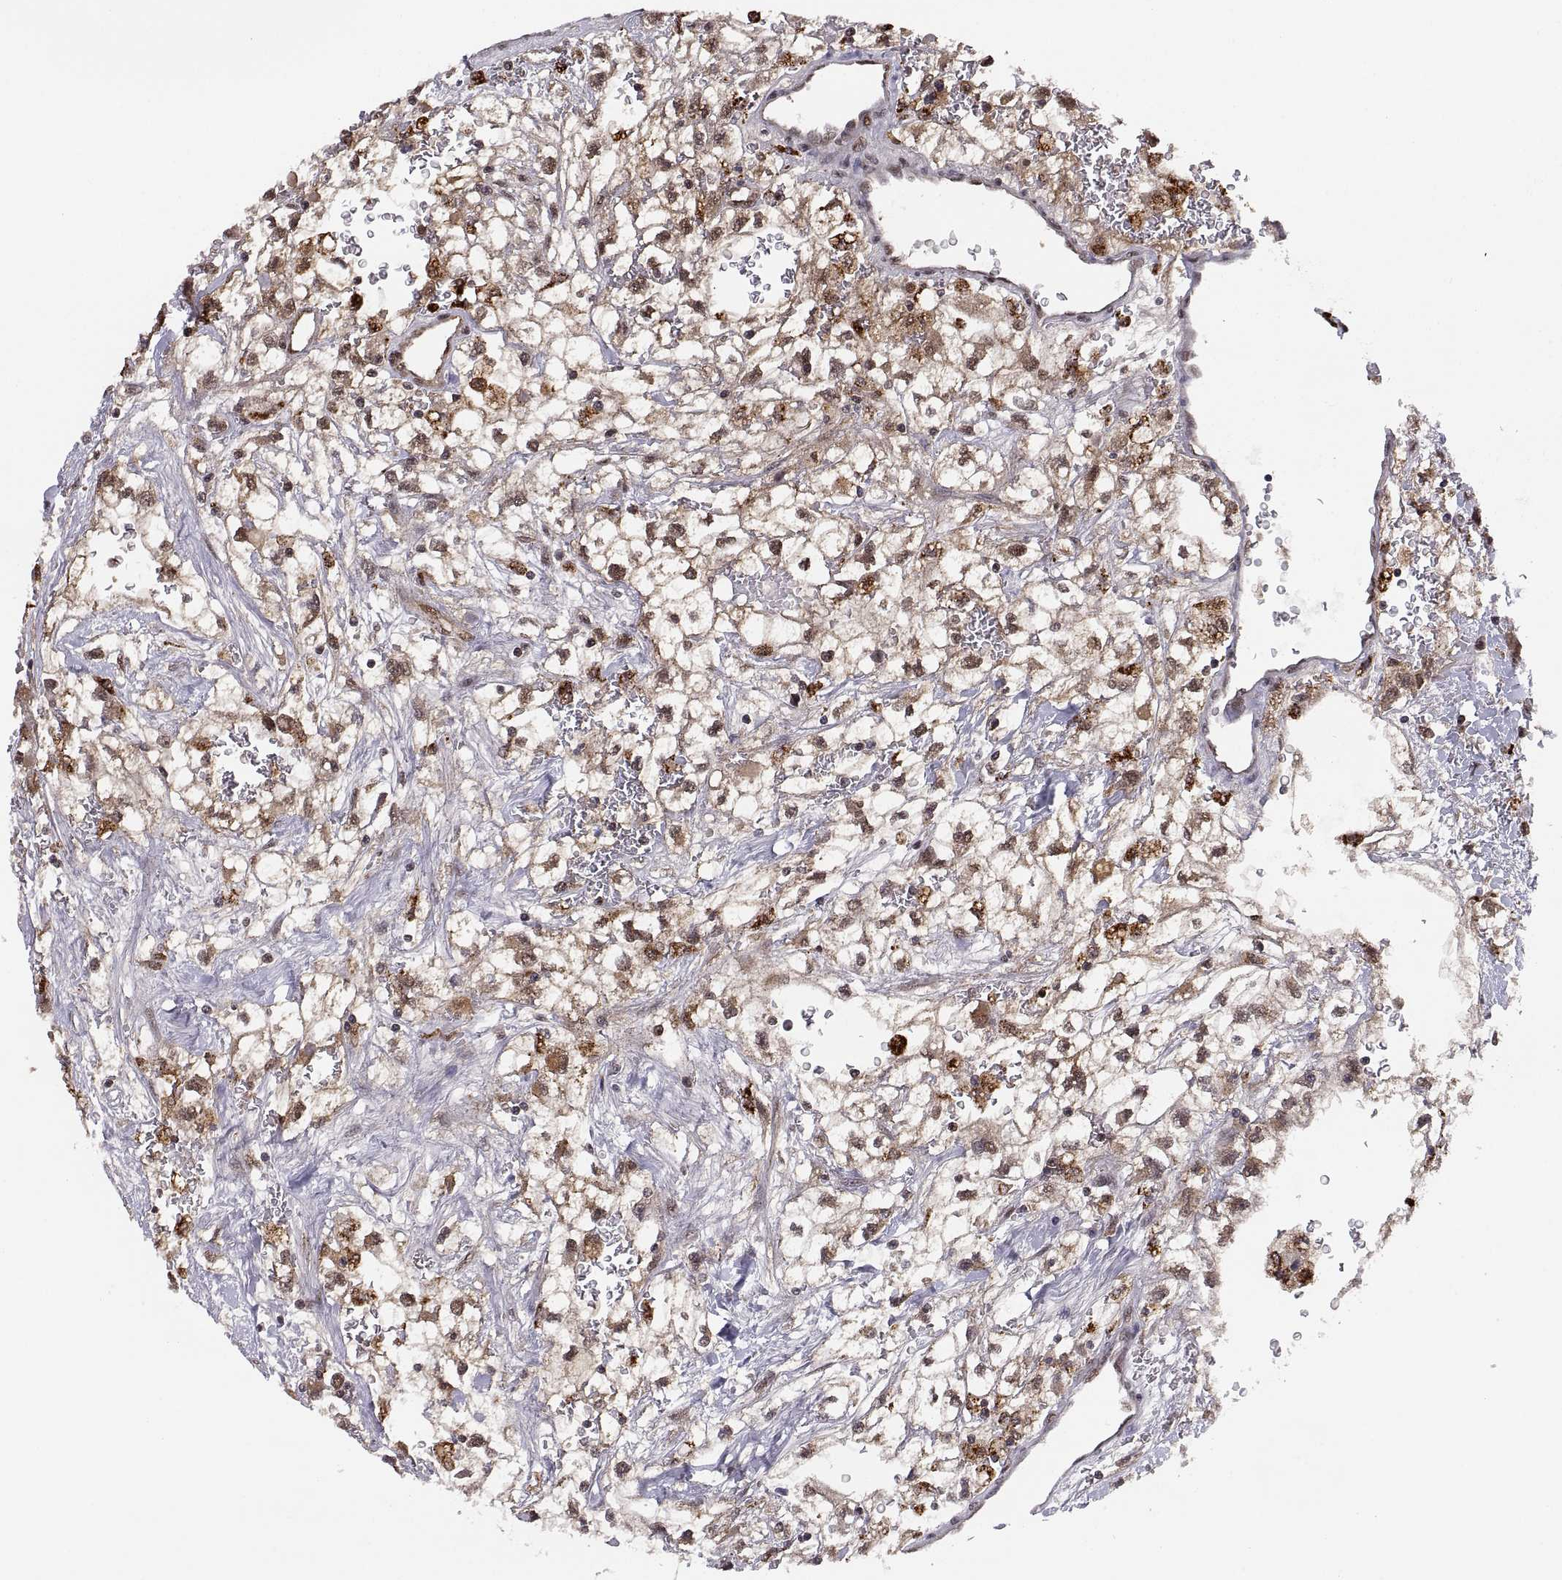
{"staining": {"intensity": "moderate", "quantity": "25%-75%", "location": "cytoplasmic/membranous,nuclear"}, "tissue": "renal cancer", "cell_type": "Tumor cells", "image_type": "cancer", "snomed": [{"axis": "morphology", "description": "Adenocarcinoma, NOS"}, {"axis": "topography", "description": "Kidney"}], "caption": "Protein staining exhibits moderate cytoplasmic/membranous and nuclear expression in about 25%-75% of tumor cells in adenocarcinoma (renal).", "gene": "PSMC2", "patient": {"sex": "male", "age": 59}}